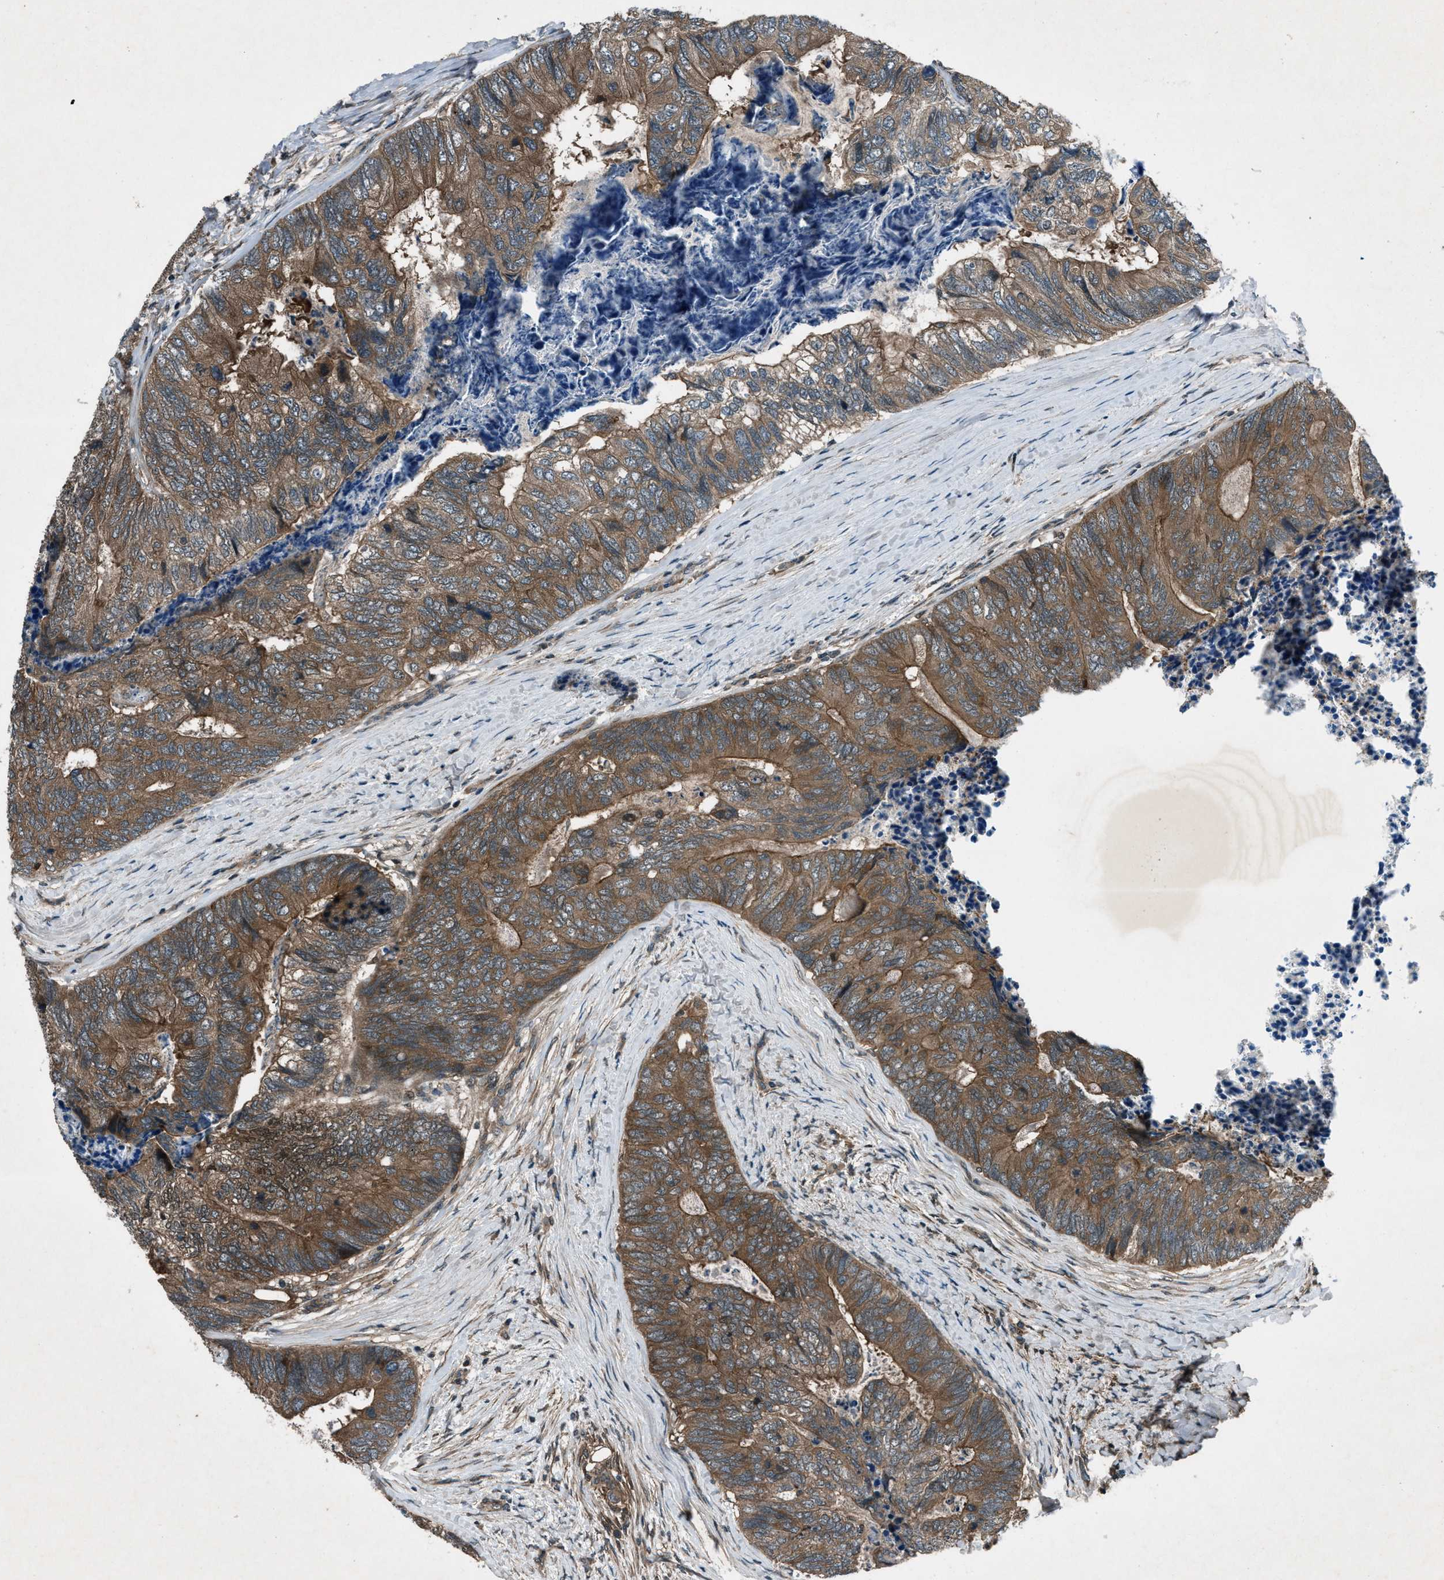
{"staining": {"intensity": "moderate", "quantity": ">75%", "location": "cytoplasmic/membranous"}, "tissue": "colorectal cancer", "cell_type": "Tumor cells", "image_type": "cancer", "snomed": [{"axis": "morphology", "description": "Adenocarcinoma, NOS"}, {"axis": "topography", "description": "Colon"}], "caption": "IHC of human colorectal adenocarcinoma demonstrates medium levels of moderate cytoplasmic/membranous positivity in about >75% of tumor cells.", "gene": "EPSTI1", "patient": {"sex": "female", "age": 67}}